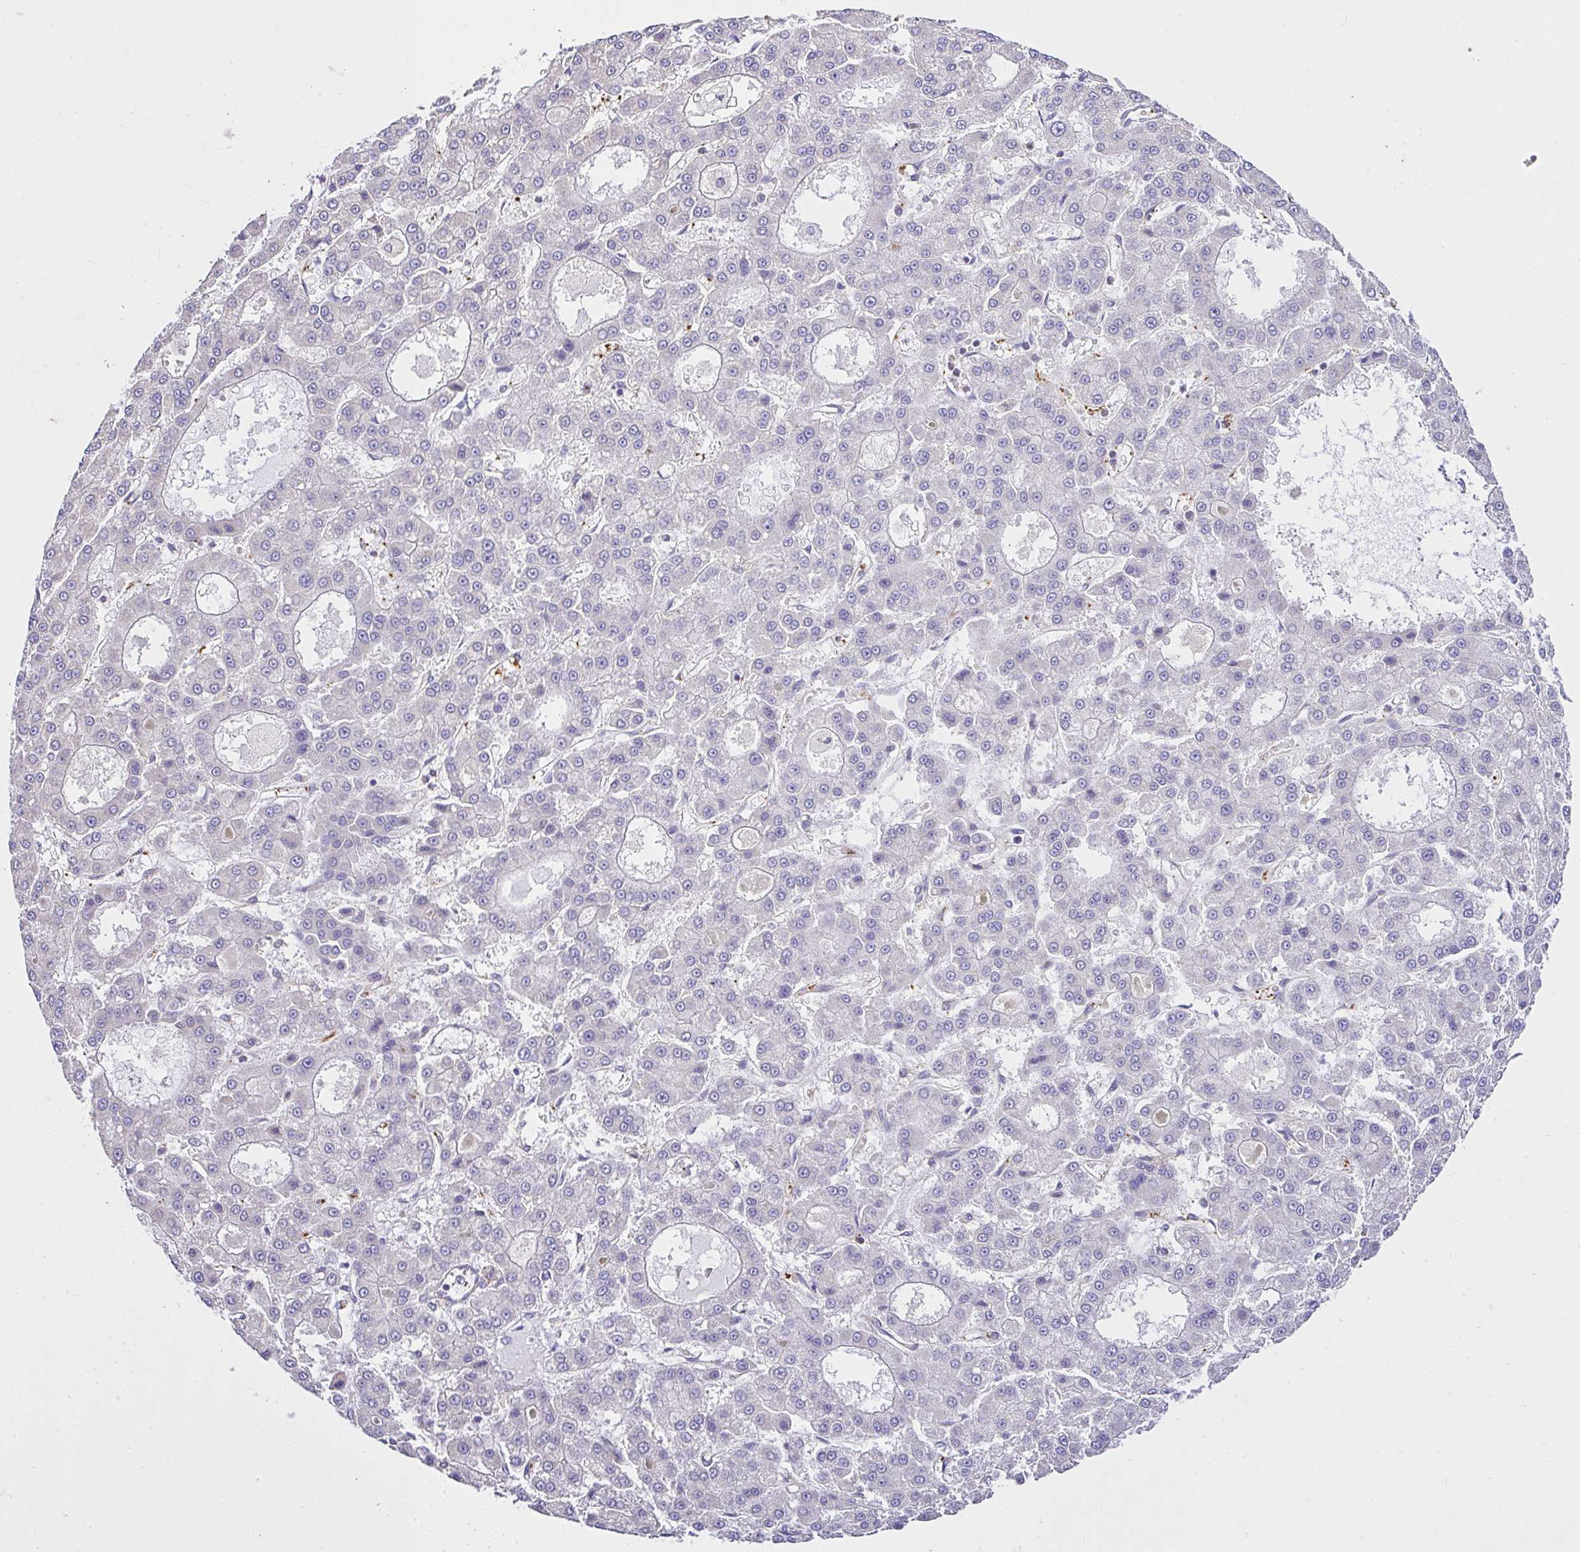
{"staining": {"intensity": "negative", "quantity": "none", "location": "none"}, "tissue": "liver cancer", "cell_type": "Tumor cells", "image_type": "cancer", "snomed": [{"axis": "morphology", "description": "Carcinoma, Hepatocellular, NOS"}, {"axis": "topography", "description": "Liver"}], "caption": "Micrograph shows no protein expression in tumor cells of liver cancer (hepatocellular carcinoma) tissue. (DAB immunohistochemistry (IHC), high magnification).", "gene": "CCDC142", "patient": {"sex": "male", "age": 70}}